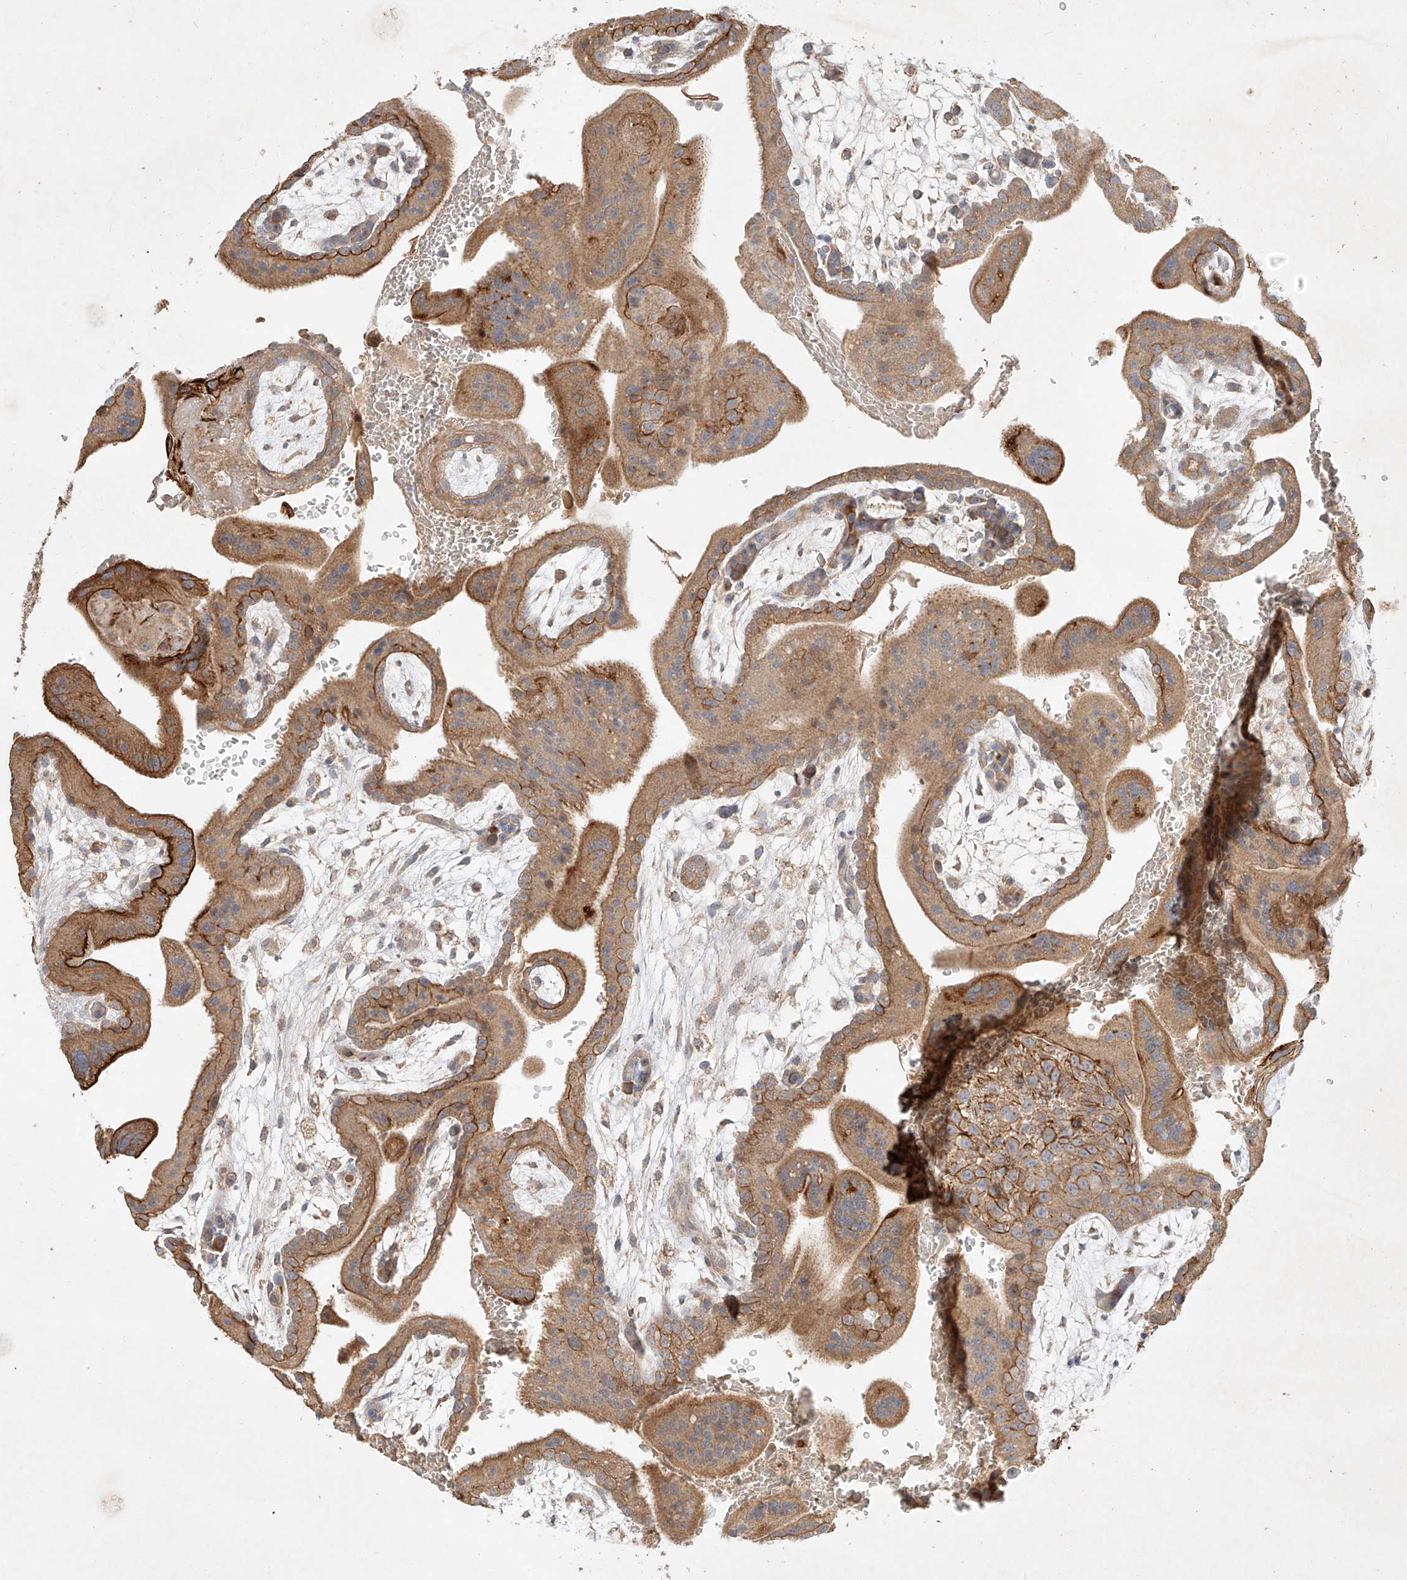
{"staining": {"intensity": "strong", "quantity": ">75%", "location": "cytoplasmic/membranous"}, "tissue": "placenta", "cell_type": "Decidual cells", "image_type": "normal", "snomed": [{"axis": "morphology", "description": "Normal tissue, NOS"}, {"axis": "topography", "description": "Placenta"}], "caption": "Immunohistochemical staining of benign placenta demonstrates high levels of strong cytoplasmic/membranous expression in about >75% of decidual cells.", "gene": "KPNA7", "patient": {"sex": "female", "age": 35}}